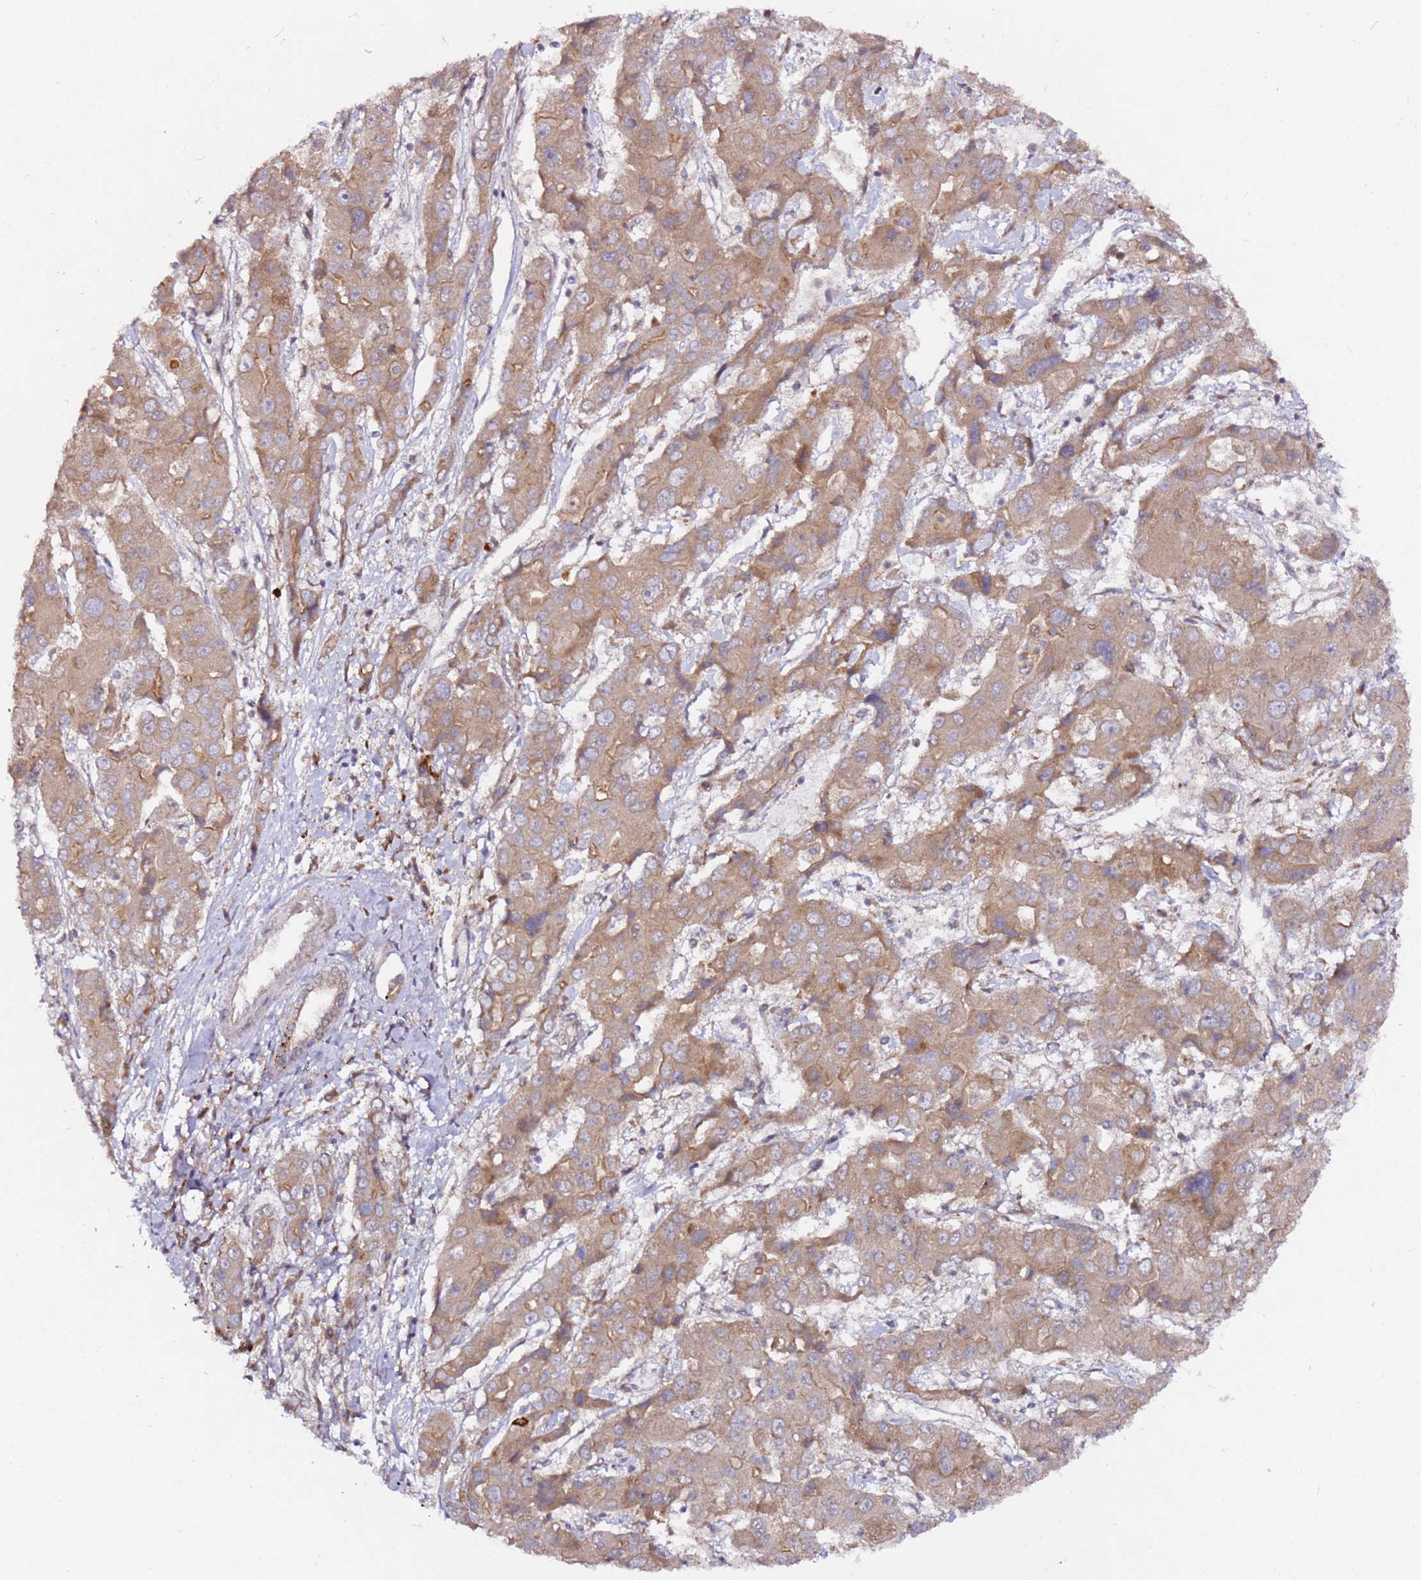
{"staining": {"intensity": "moderate", "quantity": ">75%", "location": "cytoplasmic/membranous"}, "tissue": "liver cancer", "cell_type": "Tumor cells", "image_type": "cancer", "snomed": [{"axis": "morphology", "description": "Cholangiocarcinoma"}, {"axis": "topography", "description": "Liver"}], "caption": "The photomicrograph exhibits a brown stain indicating the presence of a protein in the cytoplasmic/membranous of tumor cells in liver cholangiocarcinoma. Nuclei are stained in blue.", "gene": "ALG11", "patient": {"sex": "male", "age": 67}}